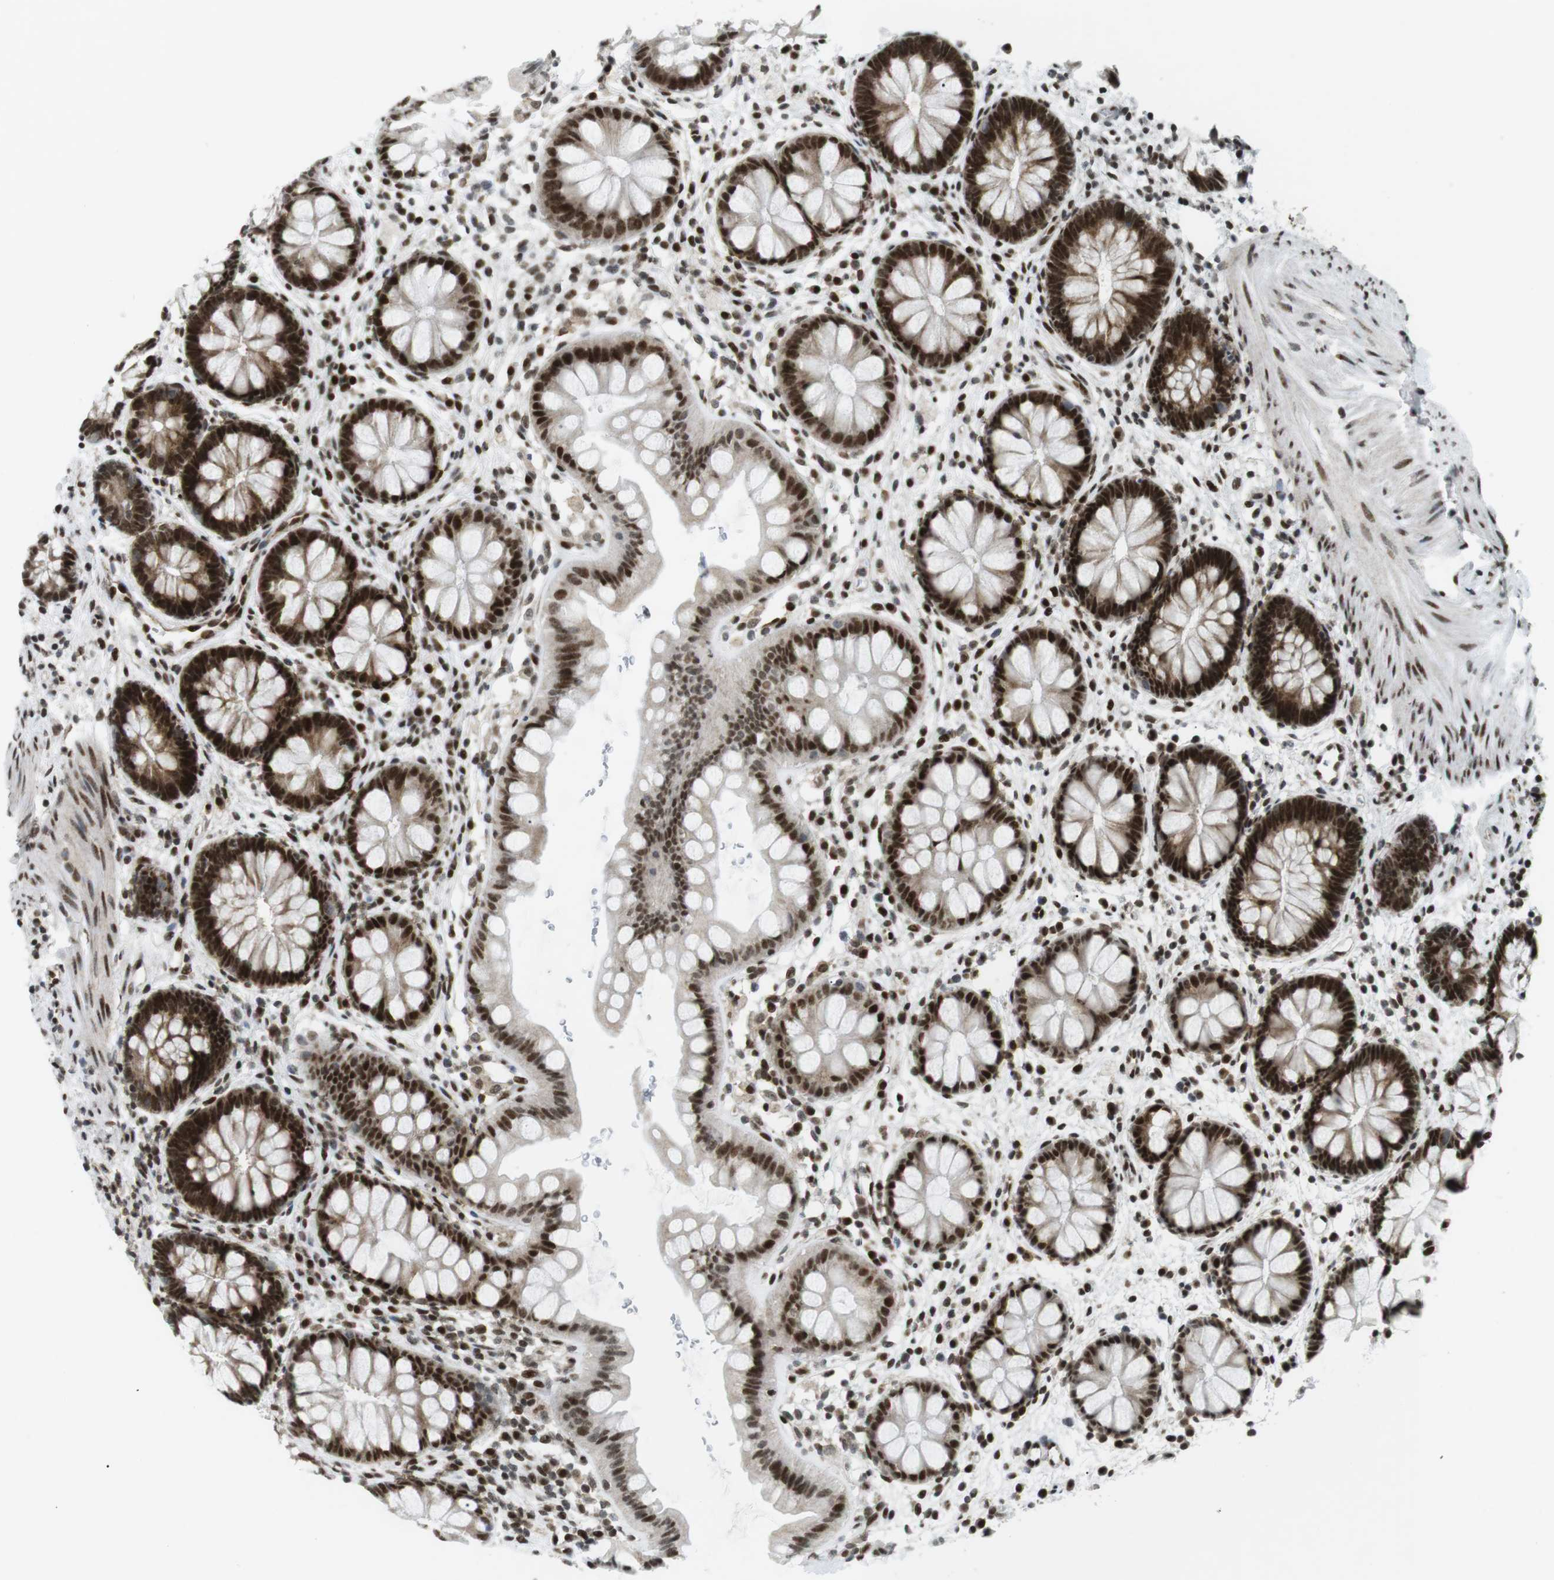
{"staining": {"intensity": "strong", "quantity": ">75%", "location": "cytoplasmic/membranous,nuclear"}, "tissue": "rectum", "cell_type": "Glandular cells", "image_type": "normal", "snomed": [{"axis": "morphology", "description": "Normal tissue, NOS"}, {"axis": "topography", "description": "Rectum"}], "caption": "Immunohistochemistry staining of benign rectum, which reveals high levels of strong cytoplasmic/membranous,nuclear staining in approximately >75% of glandular cells indicating strong cytoplasmic/membranous,nuclear protein expression. The staining was performed using DAB (brown) for protein detection and nuclei were counterstained in hematoxylin (blue).", "gene": "CDC27", "patient": {"sex": "female", "age": 24}}